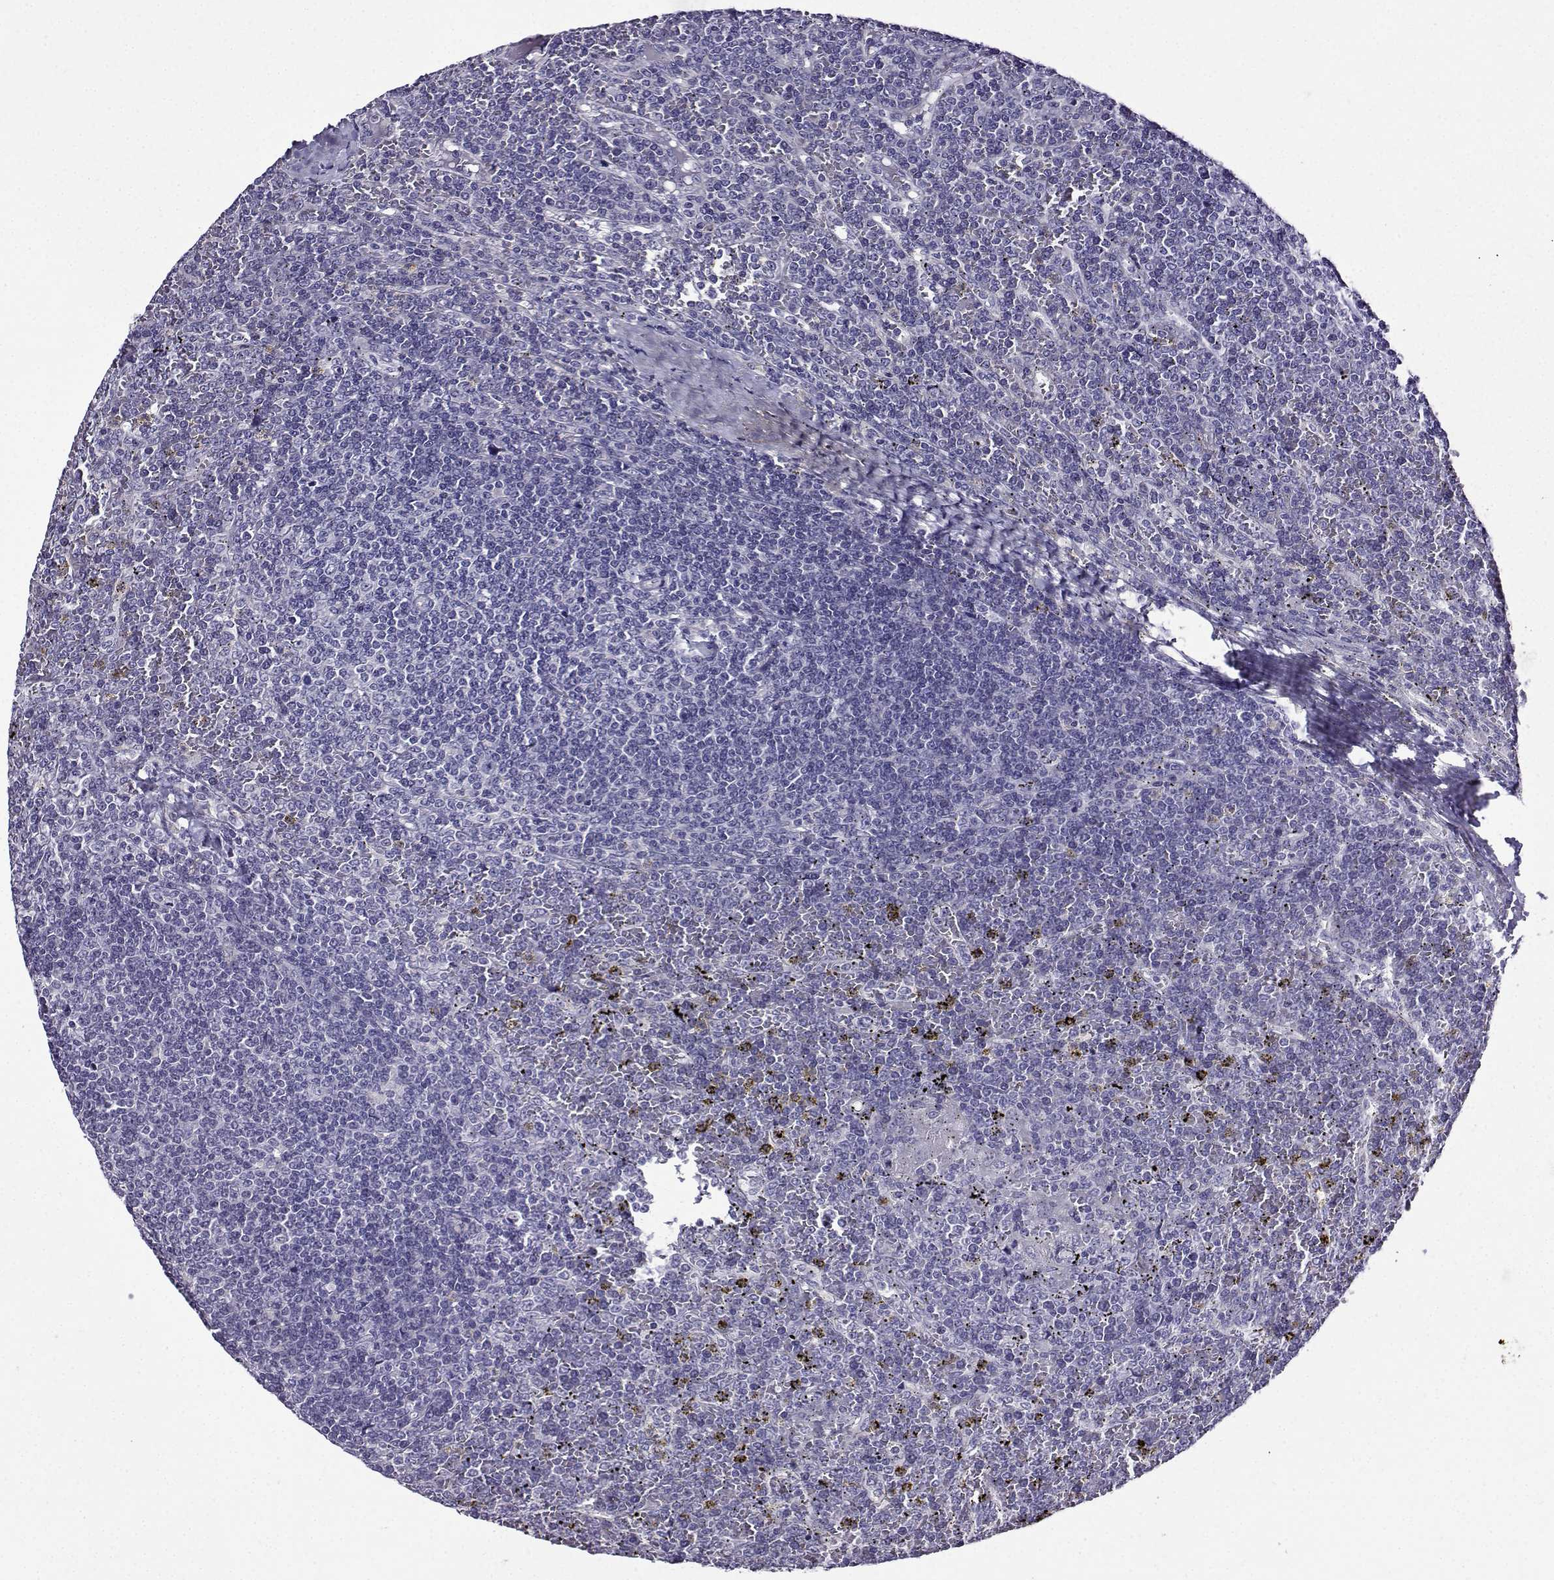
{"staining": {"intensity": "negative", "quantity": "none", "location": "none"}, "tissue": "lymphoma", "cell_type": "Tumor cells", "image_type": "cancer", "snomed": [{"axis": "morphology", "description": "Malignant lymphoma, non-Hodgkin's type, Low grade"}, {"axis": "topography", "description": "Spleen"}], "caption": "DAB (3,3'-diaminobenzidine) immunohistochemical staining of low-grade malignant lymphoma, non-Hodgkin's type shows no significant staining in tumor cells. (Brightfield microscopy of DAB (3,3'-diaminobenzidine) immunohistochemistry (IHC) at high magnification).", "gene": "TMEM266", "patient": {"sex": "female", "age": 19}}